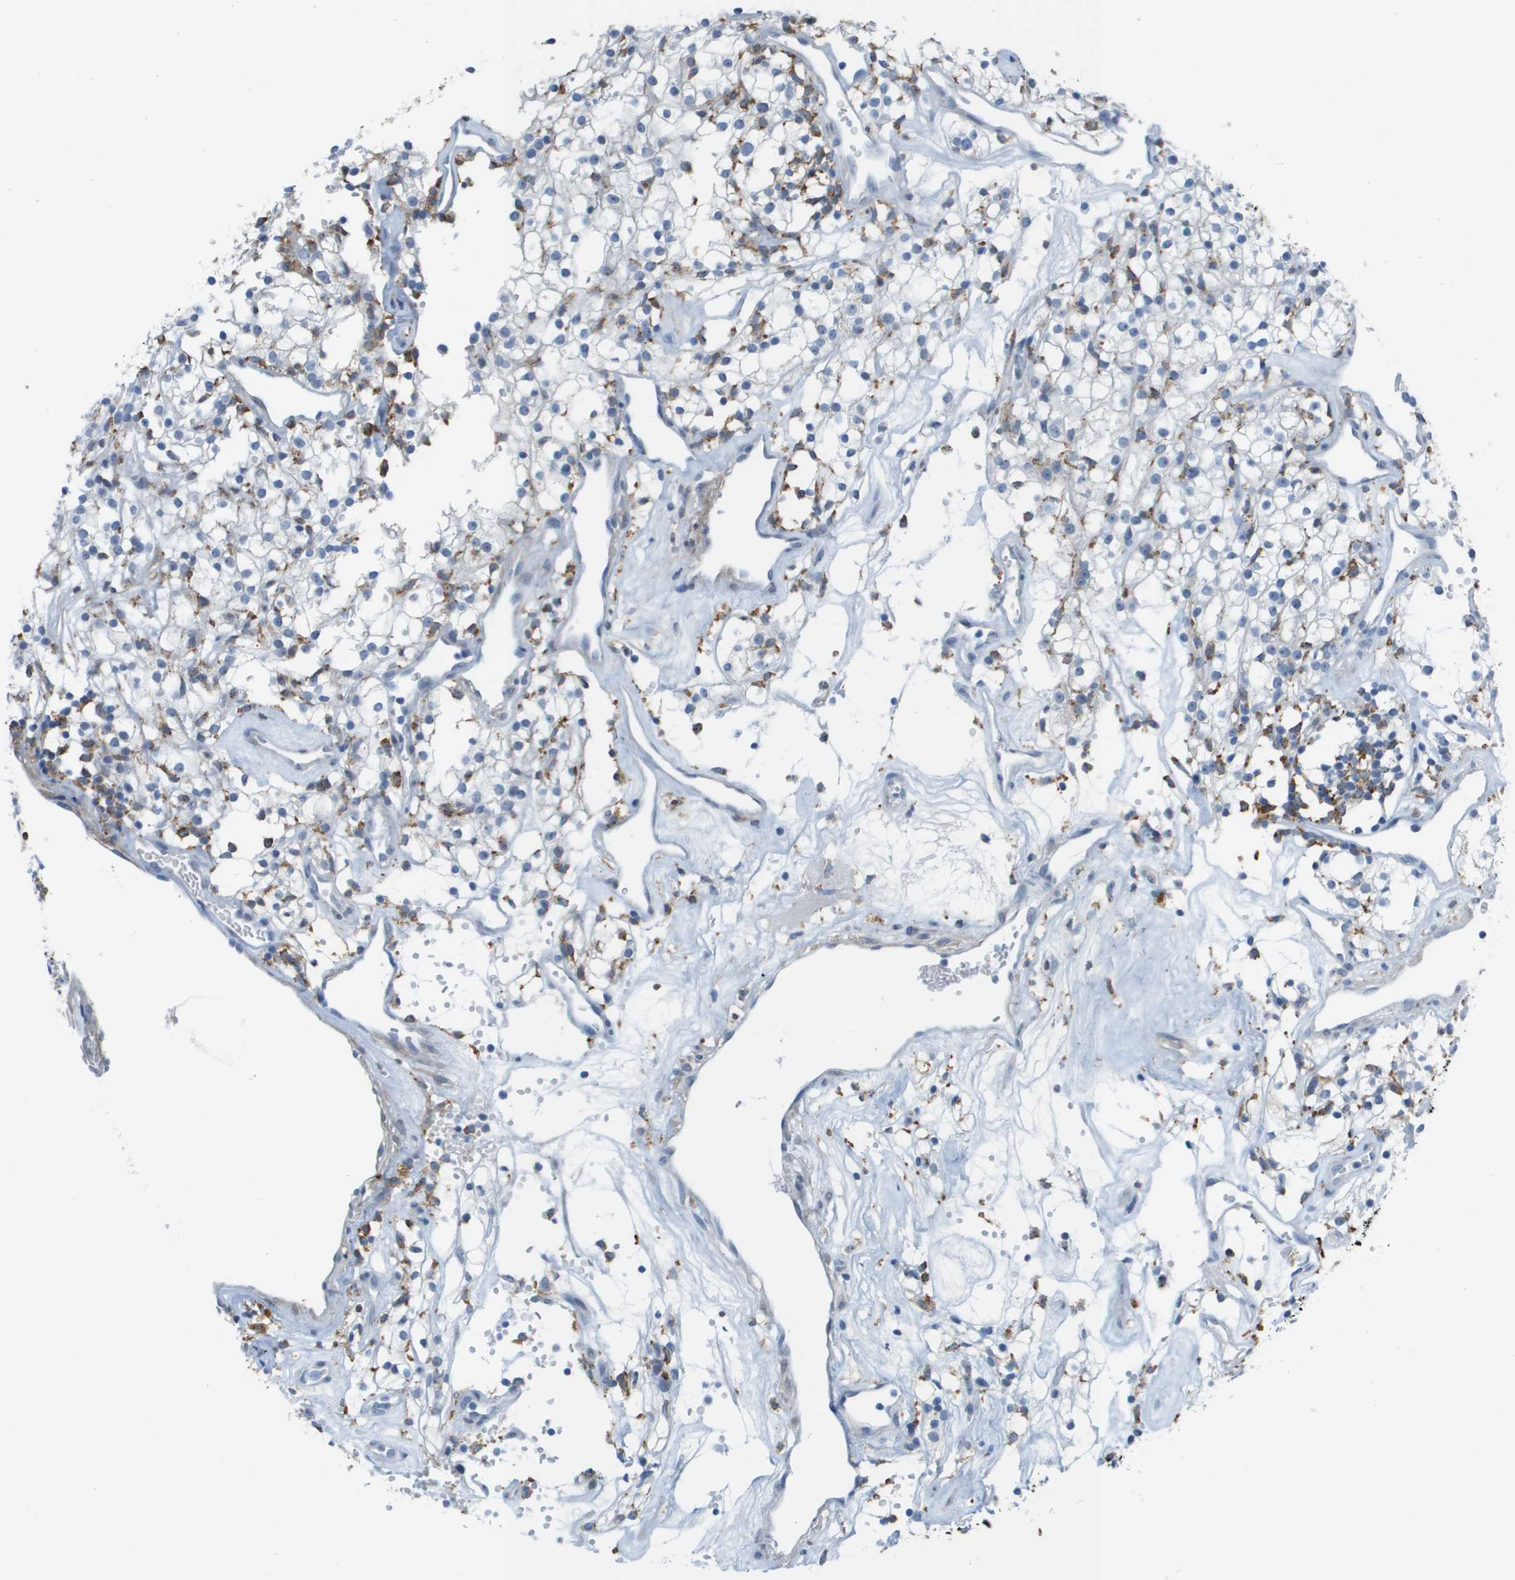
{"staining": {"intensity": "negative", "quantity": "none", "location": "none"}, "tissue": "renal cancer", "cell_type": "Tumor cells", "image_type": "cancer", "snomed": [{"axis": "morphology", "description": "Adenocarcinoma, NOS"}, {"axis": "topography", "description": "Kidney"}], "caption": "This is an immunohistochemistry histopathology image of renal adenocarcinoma. There is no staining in tumor cells.", "gene": "ZBTB43", "patient": {"sex": "male", "age": 59}}